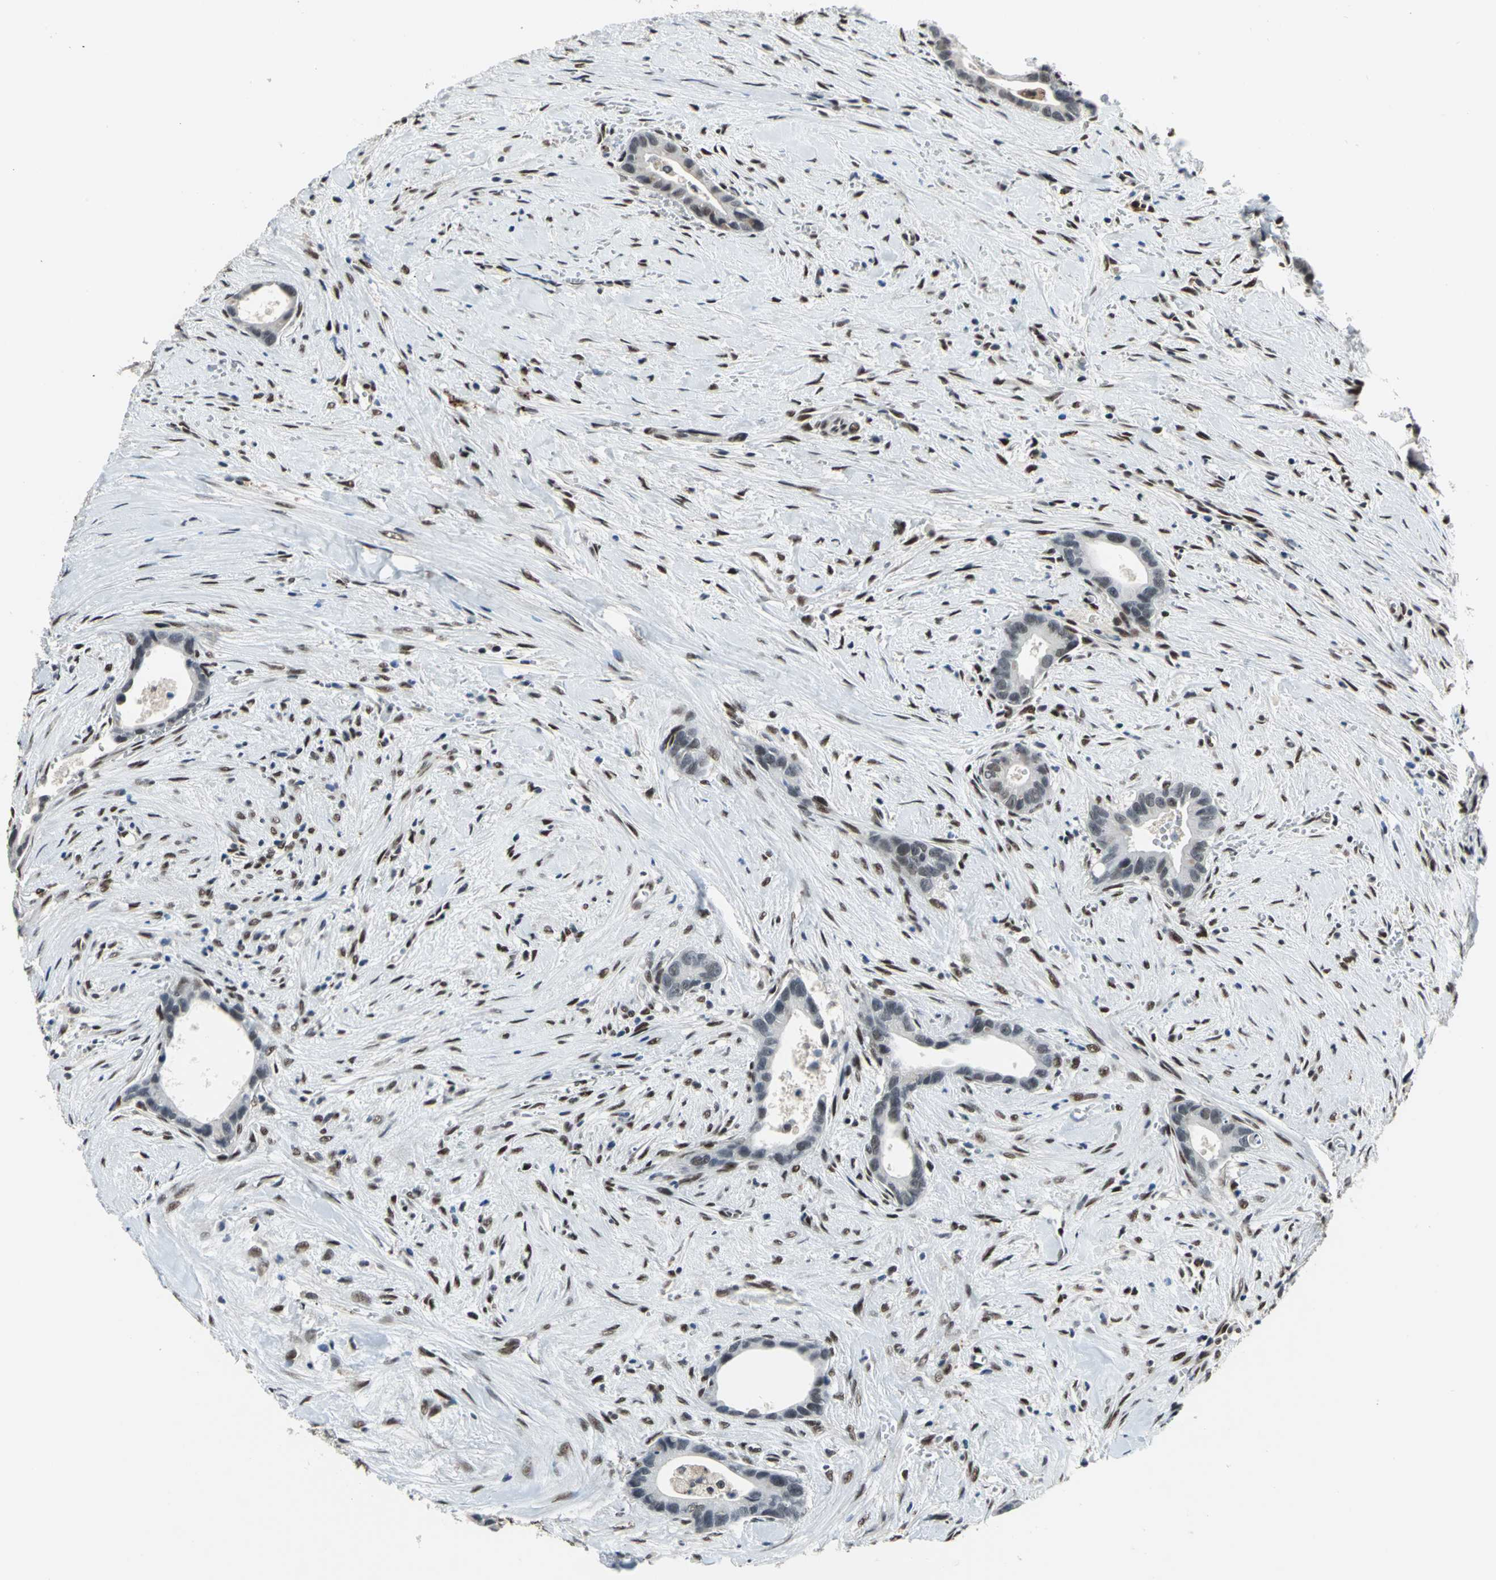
{"staining": {"intensity": "negative", "quantity": "none", "location": "none"}, "tissue": "liver cancer", "cell_type": "Tumor cells", "image_type": "cancer", "snomed": [{"axis": "morphology", "description": "Cholangiocarcinoma"}, {"axis": "topography", "description": "Liver"}], "caption": "Immunohistochemical staining of liver cholangiocarcinoma reveals no significant positivity in tumor cells. (Immunohistochemistry, brightfield microscopy, high magnification).", "gene": "ELF2", "patient": {"sex": "female", "age": 55}}